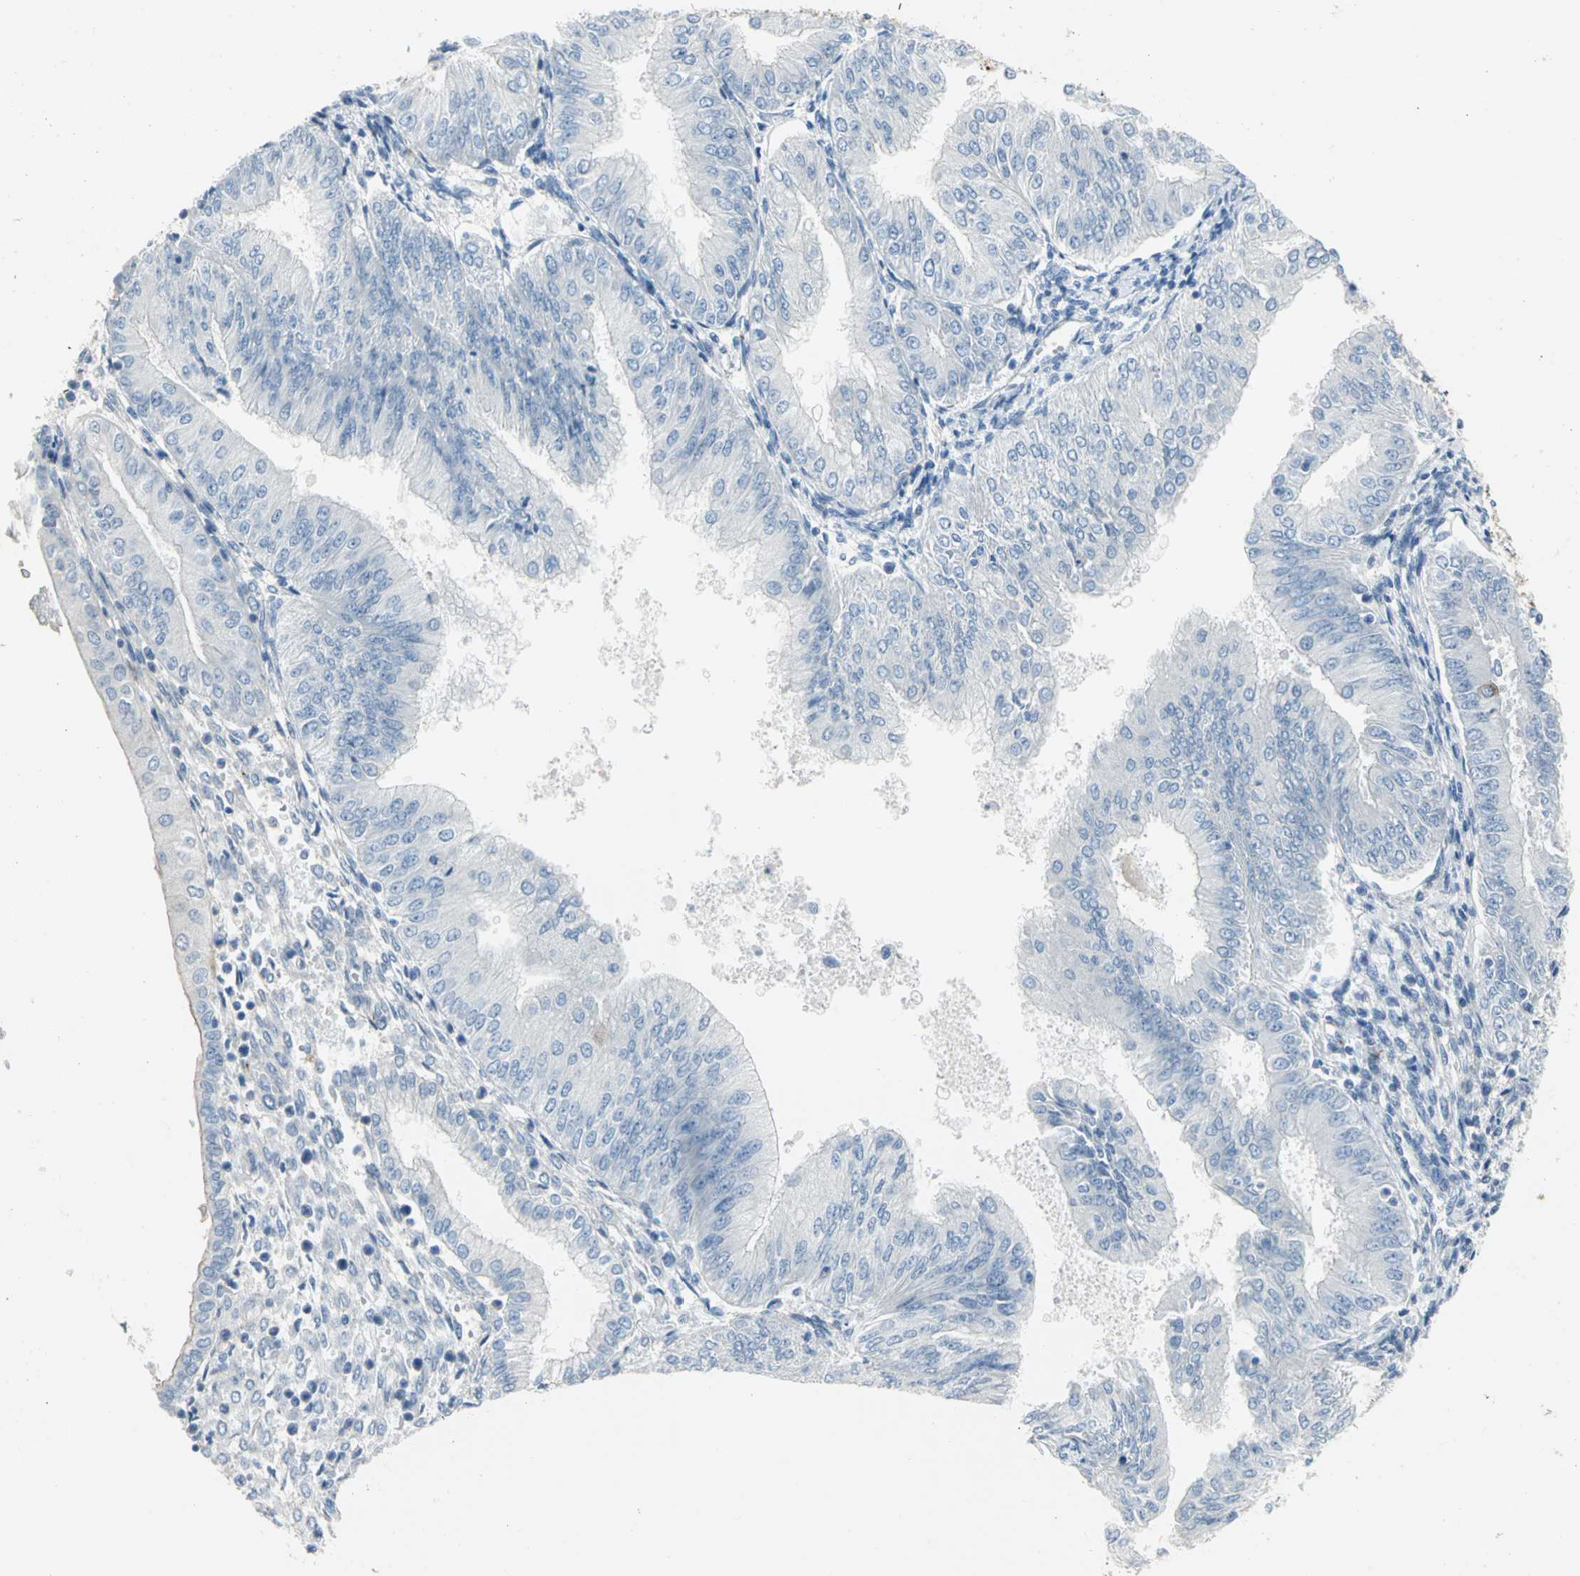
{"staining": {"intensity": "negative", "quantity": "none", "location": "none"}, "tissue": "endometrial cancer", "cell_type": "Tumor cells", "image_type": "cancer", "snomed": [{"axis": "morphology", "description": "Adenocarcinoma, NOS"}, {"axis": "topography", "description": "Endometrium"}], "caption": "DAB (3,3'-diaminobenzidine) immunohistochemical staining of endometrial cancer (adenocarcinoma) displays no significant positivity in tumor cells. (Stains: DAB (3,3'-diaminobenzidine) immunohistochemistry (IHC) with hematoxylin counter stain, Microscopy: brightfield microscopy at high magnification).", "gene": "ALOX15", "patient": {"sex": "female", "age": 53}}